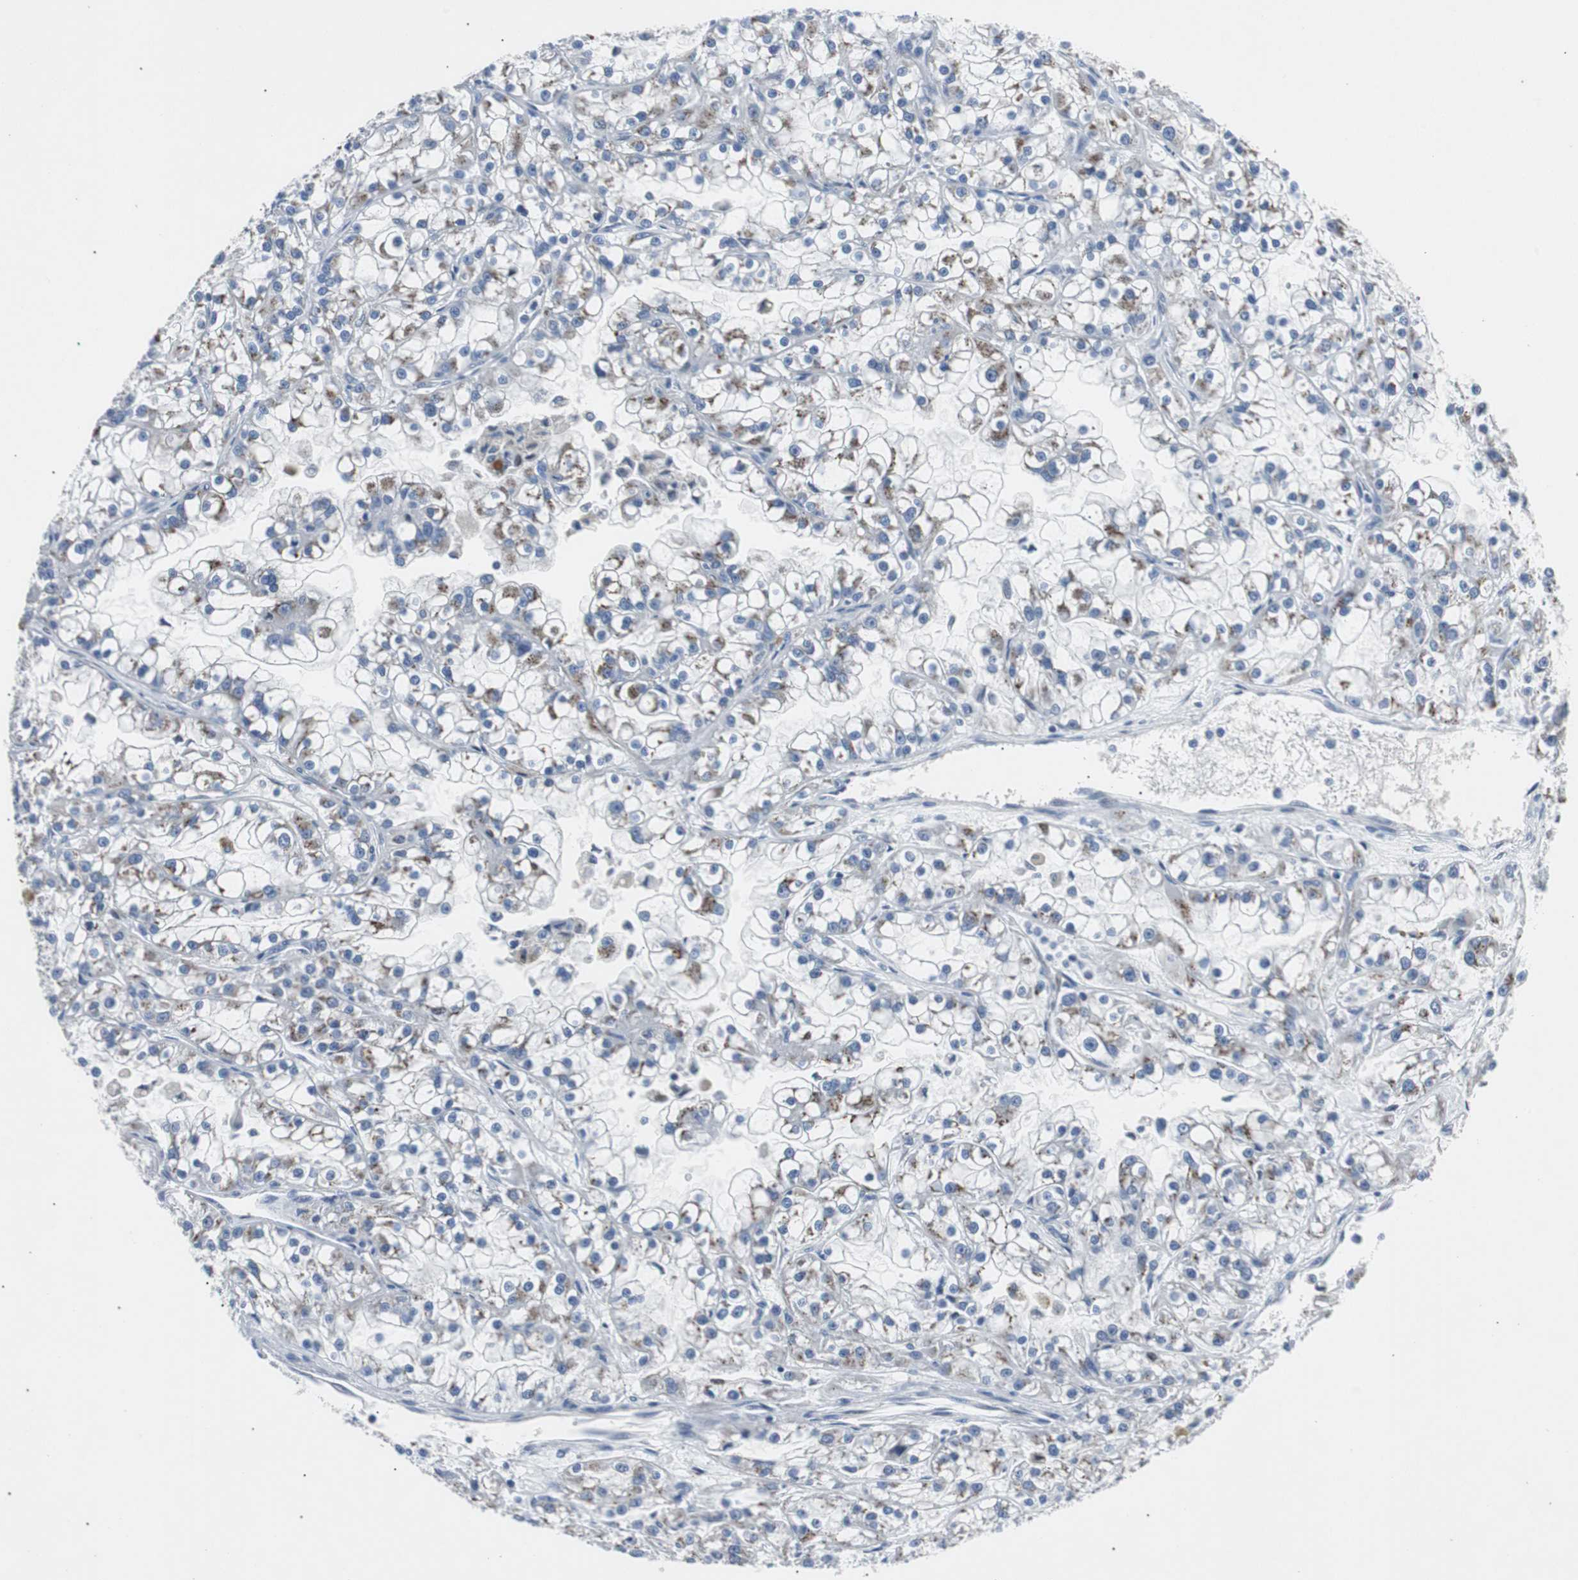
{"staining": {"intensity": "weak", "quantity": "<25%", "location": "cytoplasmic/membranous"}, "tissue": "renal cancer", "cell_type": "Tumor cells", "image_type": "cancer", "snomed": [{"axis": "morphology", "description": "Adenocarcinoma, NOS"}, {"axis": "topography", "description": "Kidney"}], "caption": "Tumor cells are negative for protein expression in human renal adenocarcinoma.", "gene": "BBC3", "patient": {"sex": "female", "age": 52}}